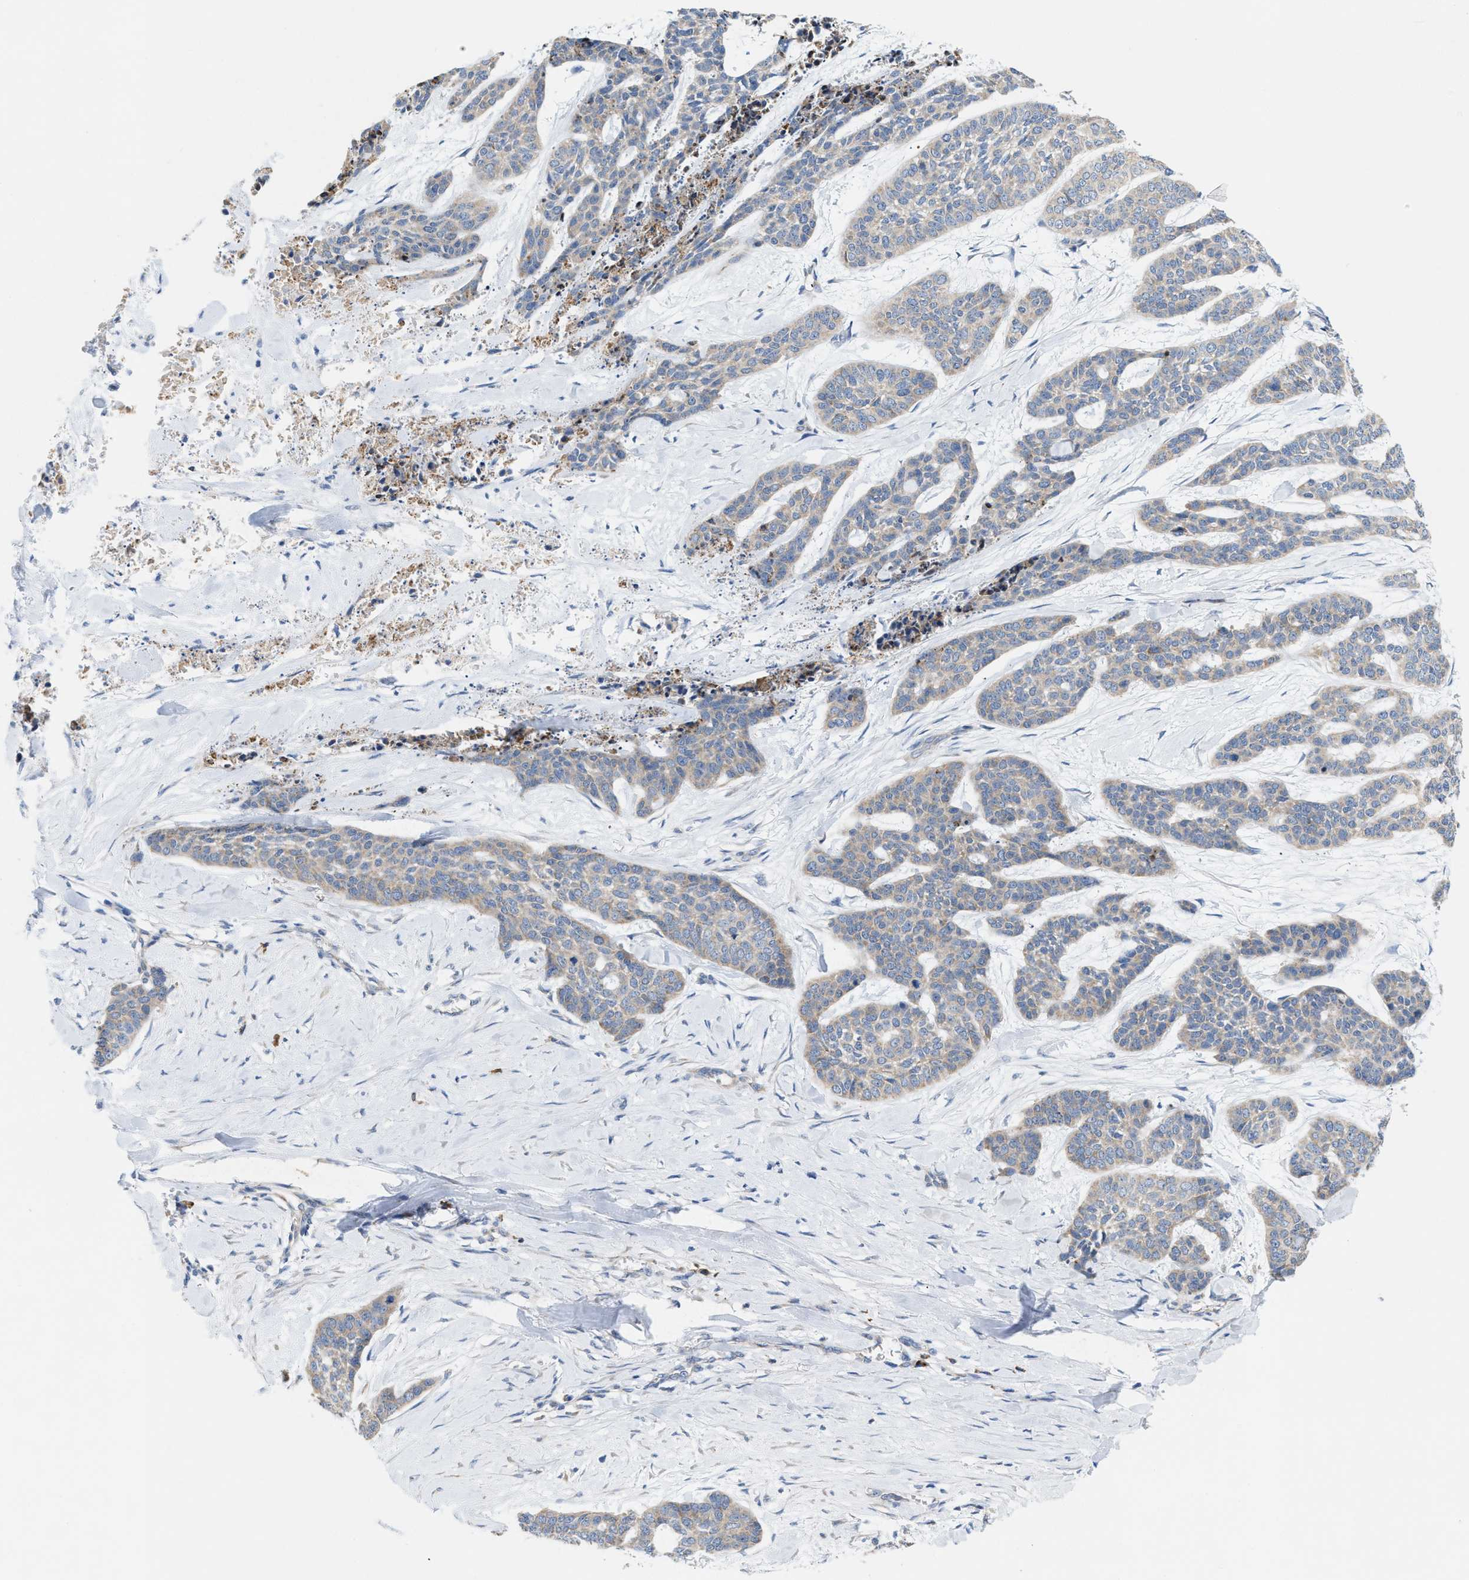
{"staining": {"intensity": "negative", "quantity": "none", "location": "none"}, "tissue": "skin cancer", "cell_type": "Tumor cells", "image_type": "cancer", "snomed": [{"axis": "morphology", "description": "Basal cell carcinoma"}, {"axis": "topography", "description": "Skin"}], "caption": "The immunohistochemistry photomicrograph has no significant staining in tumor cells of skin cancer tissue. The staining is performed using DAB (3,3'-diaminobenzidine) brown chromogen with nuclei counter-stained in using hematoxylin.", "gene": "DYNC2I1", "patient": {"sex": "female", "age": 64}}